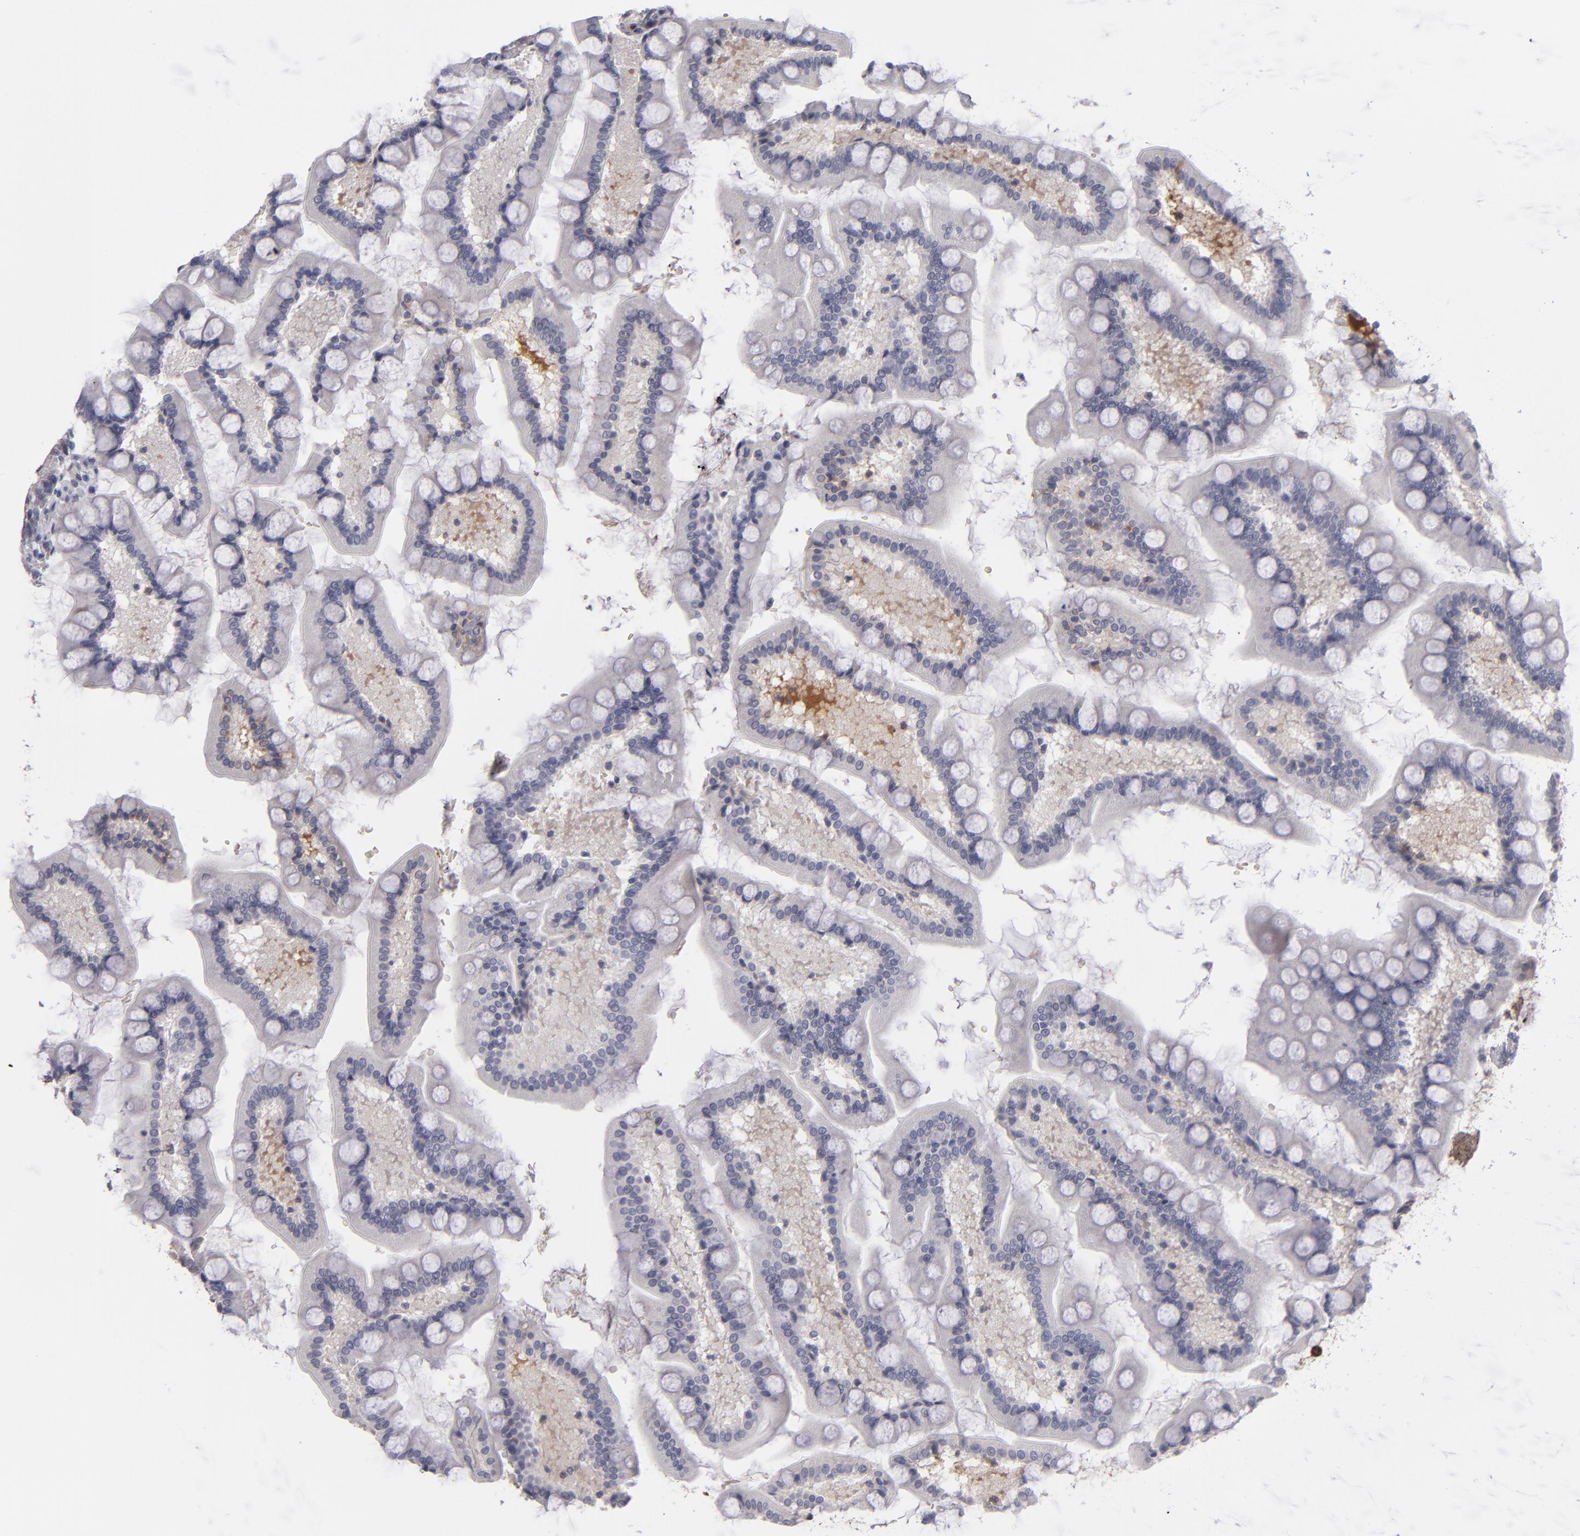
{"staining": {"intensity": "weak", "quantity": "<25%", "location": "cytoplasmic/membranous"}, "tissue": "small intestine", "cell_type": "Glandular cells", "image_type": "normal", "snomed": [{"axis": "morphology", "description": "Normal tissue, NOS"}, {"axis": "topography", "description": "Small intestine"}], "caption": "Protein analysis of benign small intestine demonstrates no significant staining in glandular cells.", "gene": "ITIH4", "patient": {"sex": "male", "age": 41}}